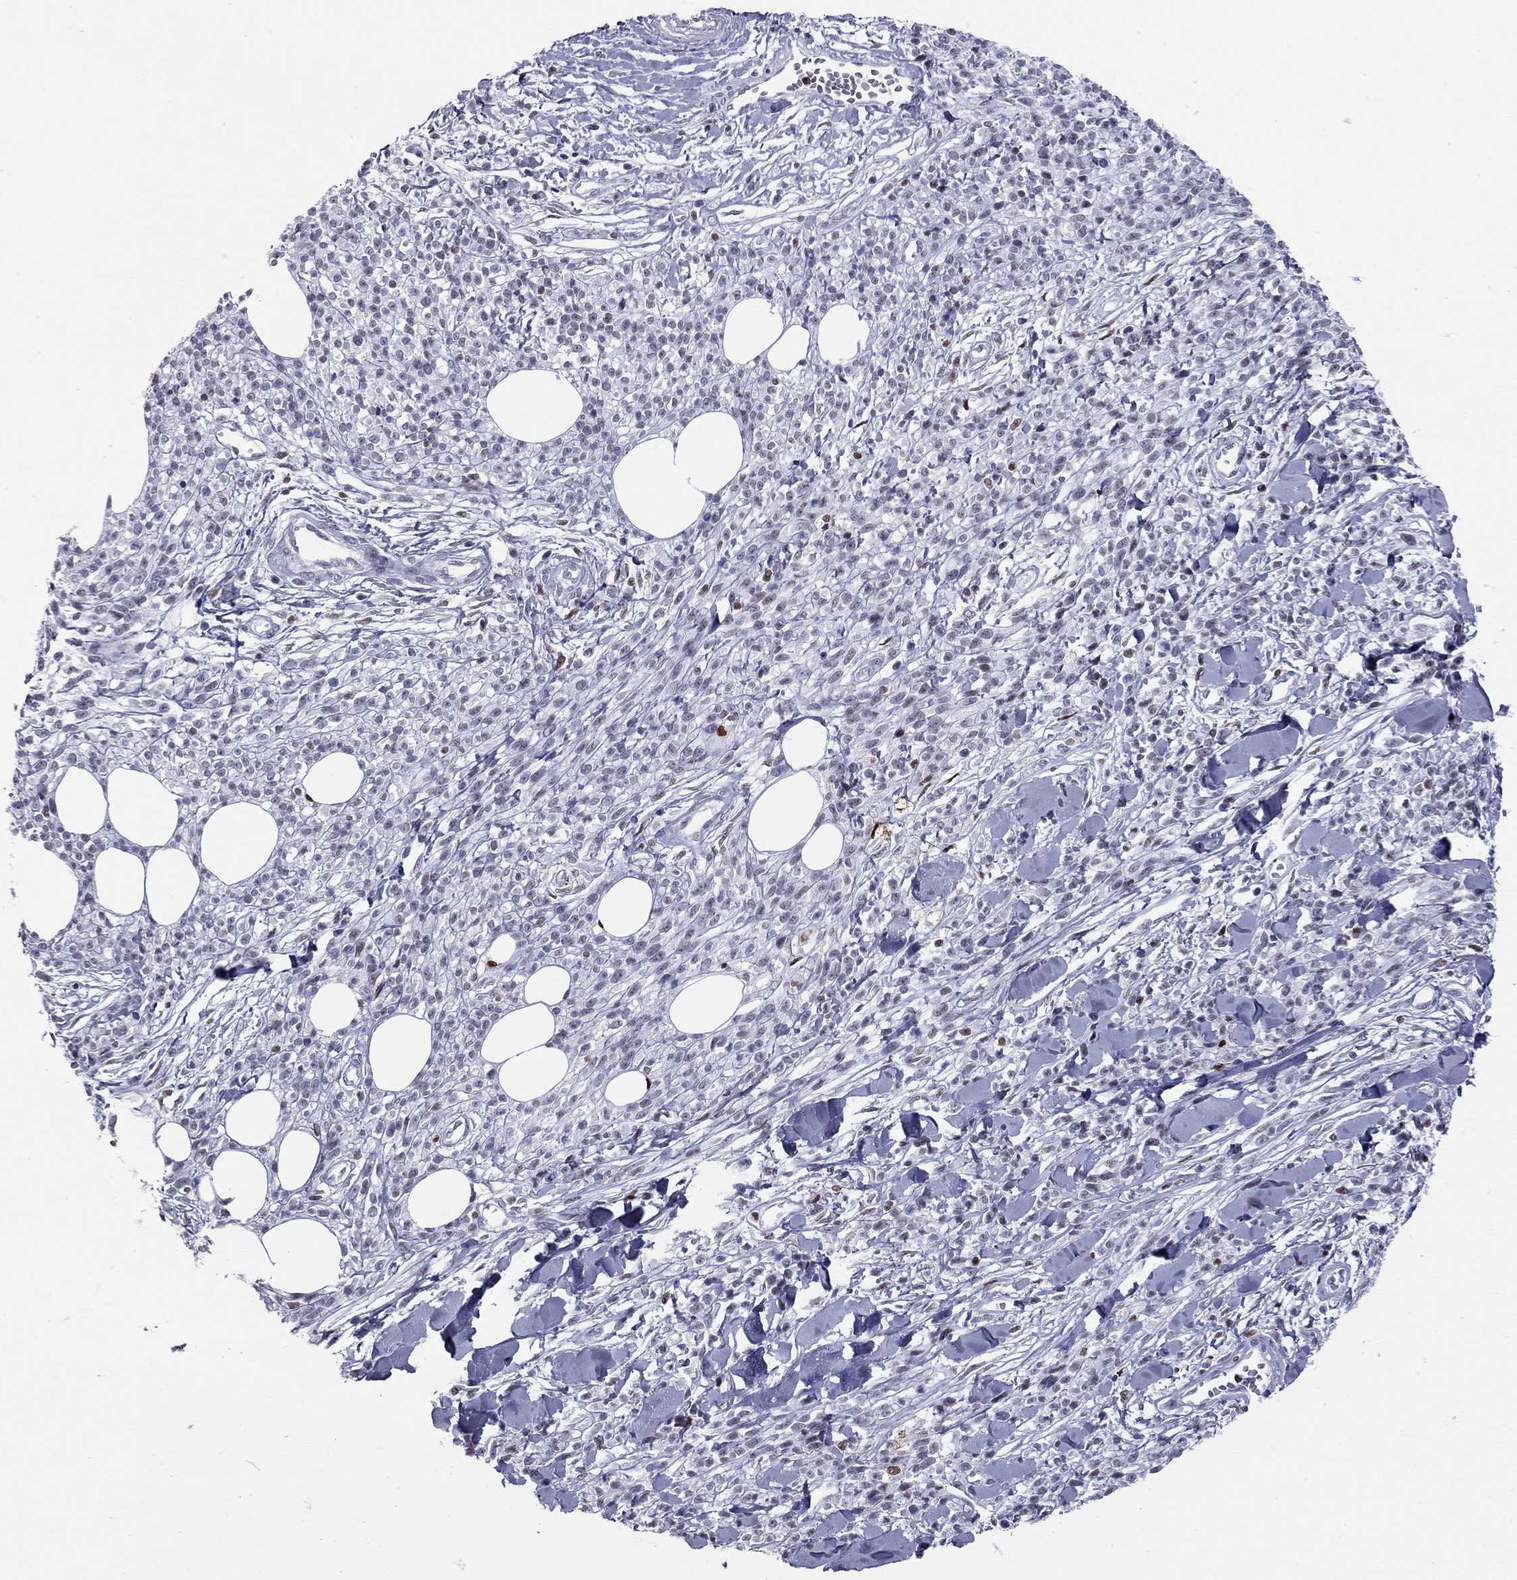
{"staining": {"intensity": "moderate", "quantity": "<25%", "location": "nuclear"}, "tissue": "melanoma", "cell_type": "Tumor cells", "image_type": "cancer", "snomed": [{"axis": "morphology", "description": "Malignant melanoma, NOS"}, {"axis": "topography", "description": "Skin"}, {"axis": "topography", "description": "Skin of trunk"}], "caption": "Protein expression analysis of malignant melanoma reveals moderate nuclear staining in about <25% of tumor cells. (Stains: DAB (3,3'-diaminobenzidine) in brown, nuclei in blue, Microscopy: brightfield microscopy at high magnification).", "gene": "PCGF3", "patient": {"sex": "male", "age": 74}}